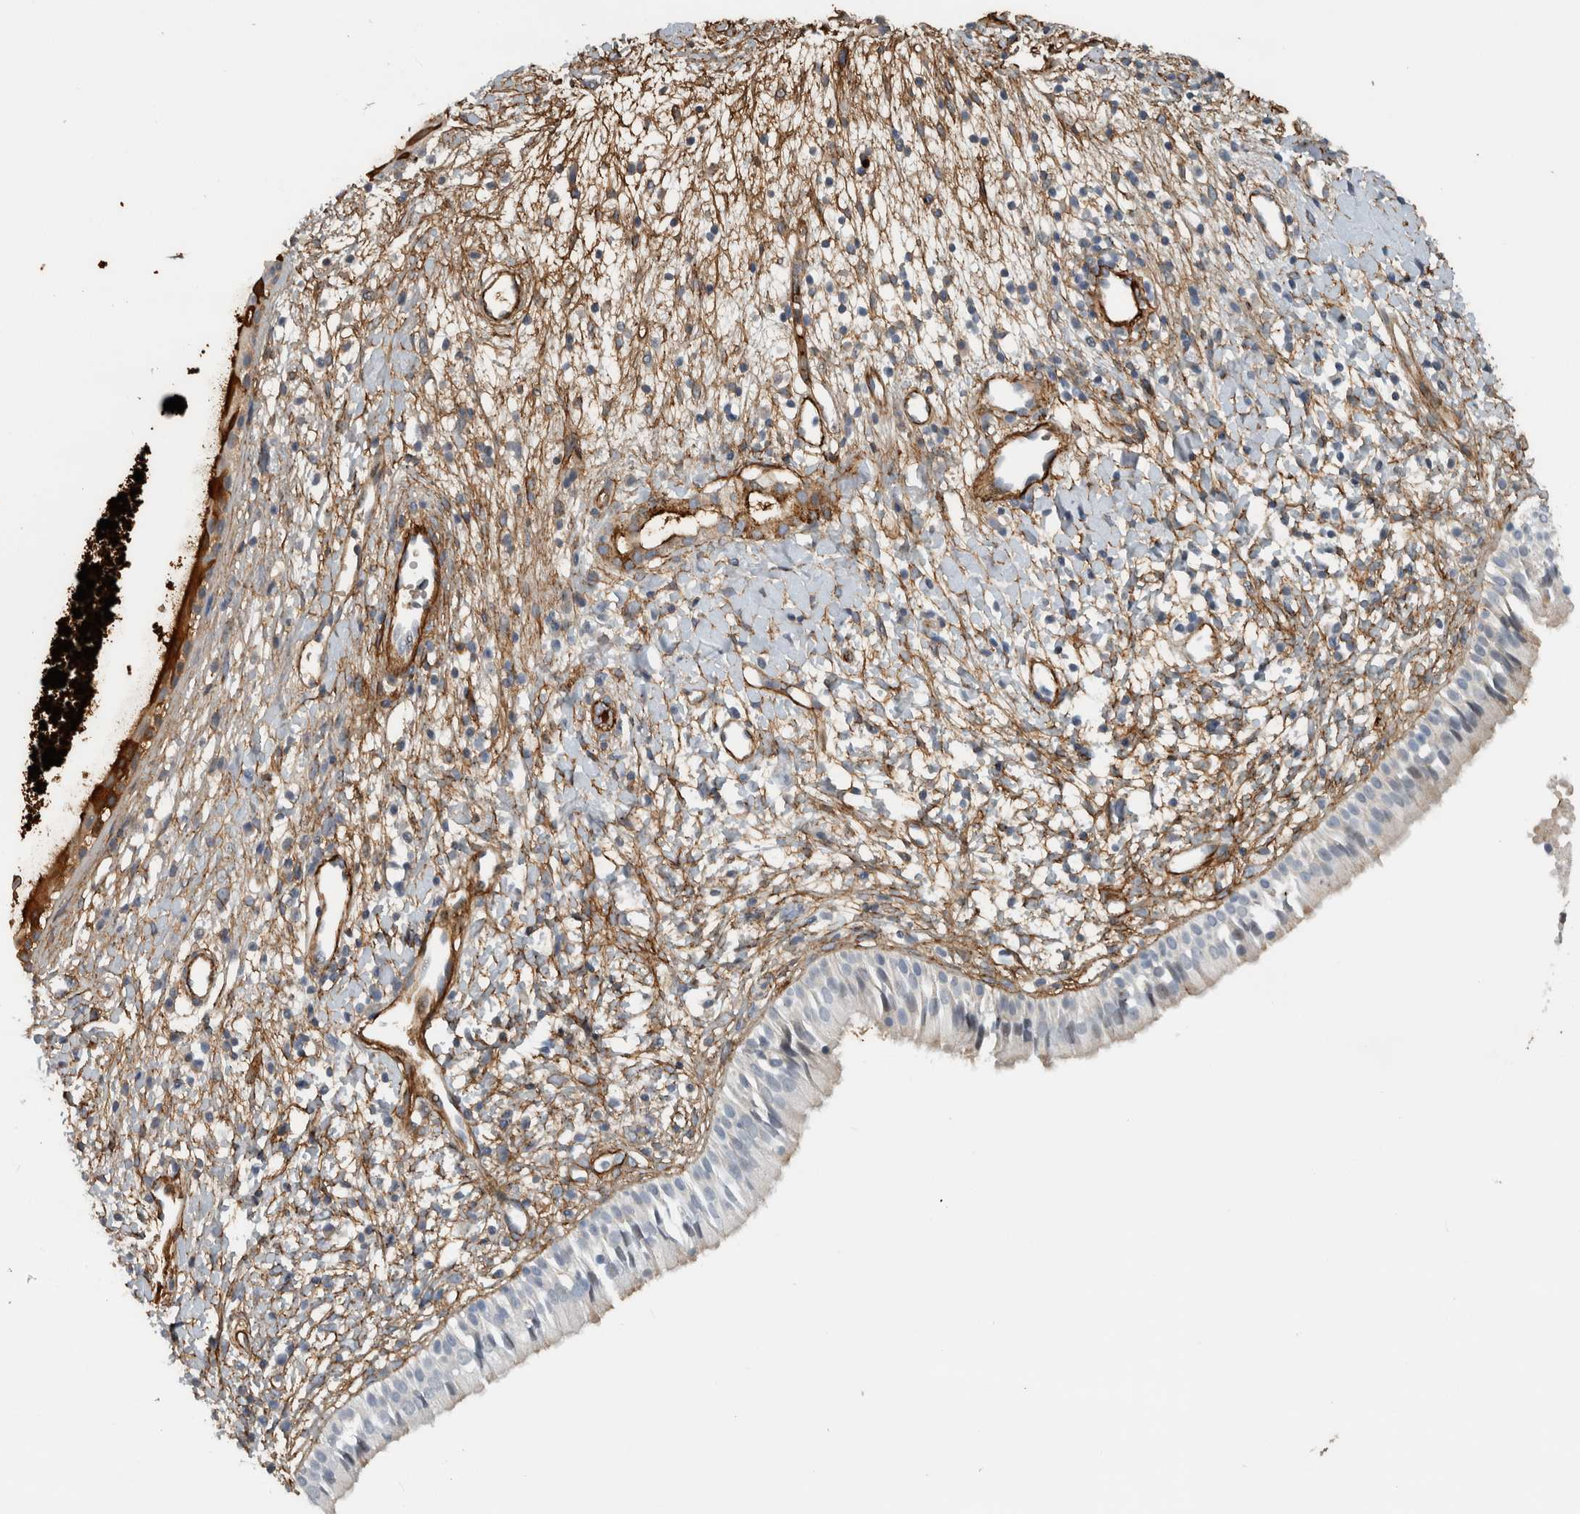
{"staining": {"intensity": "weak", "quantity": "25%-75%", "location": "cytoplasmic/membranous"}, "tissue": "nasopharynx", "cell_type": "Respiratory epithelial cells", "image_type": "normal", "snomed": [{"axis": "morphology", "description": "Normal tissue, NOS"}, {"axis": "topography", "description": "Nasopharynx"}], "caption": "Immunohistochemical staining of normal human nasopharynx reveals weak cytoplasmic/membranous protein expression in approximately 25%-75% of respiratory epithelial cells. Using DAB (brown) and hematoxylin (blue) stains, captured at high magnification using brightfield microscopy.", "gene": "FN1", "patient": {"sex": "male", "age": 22}}